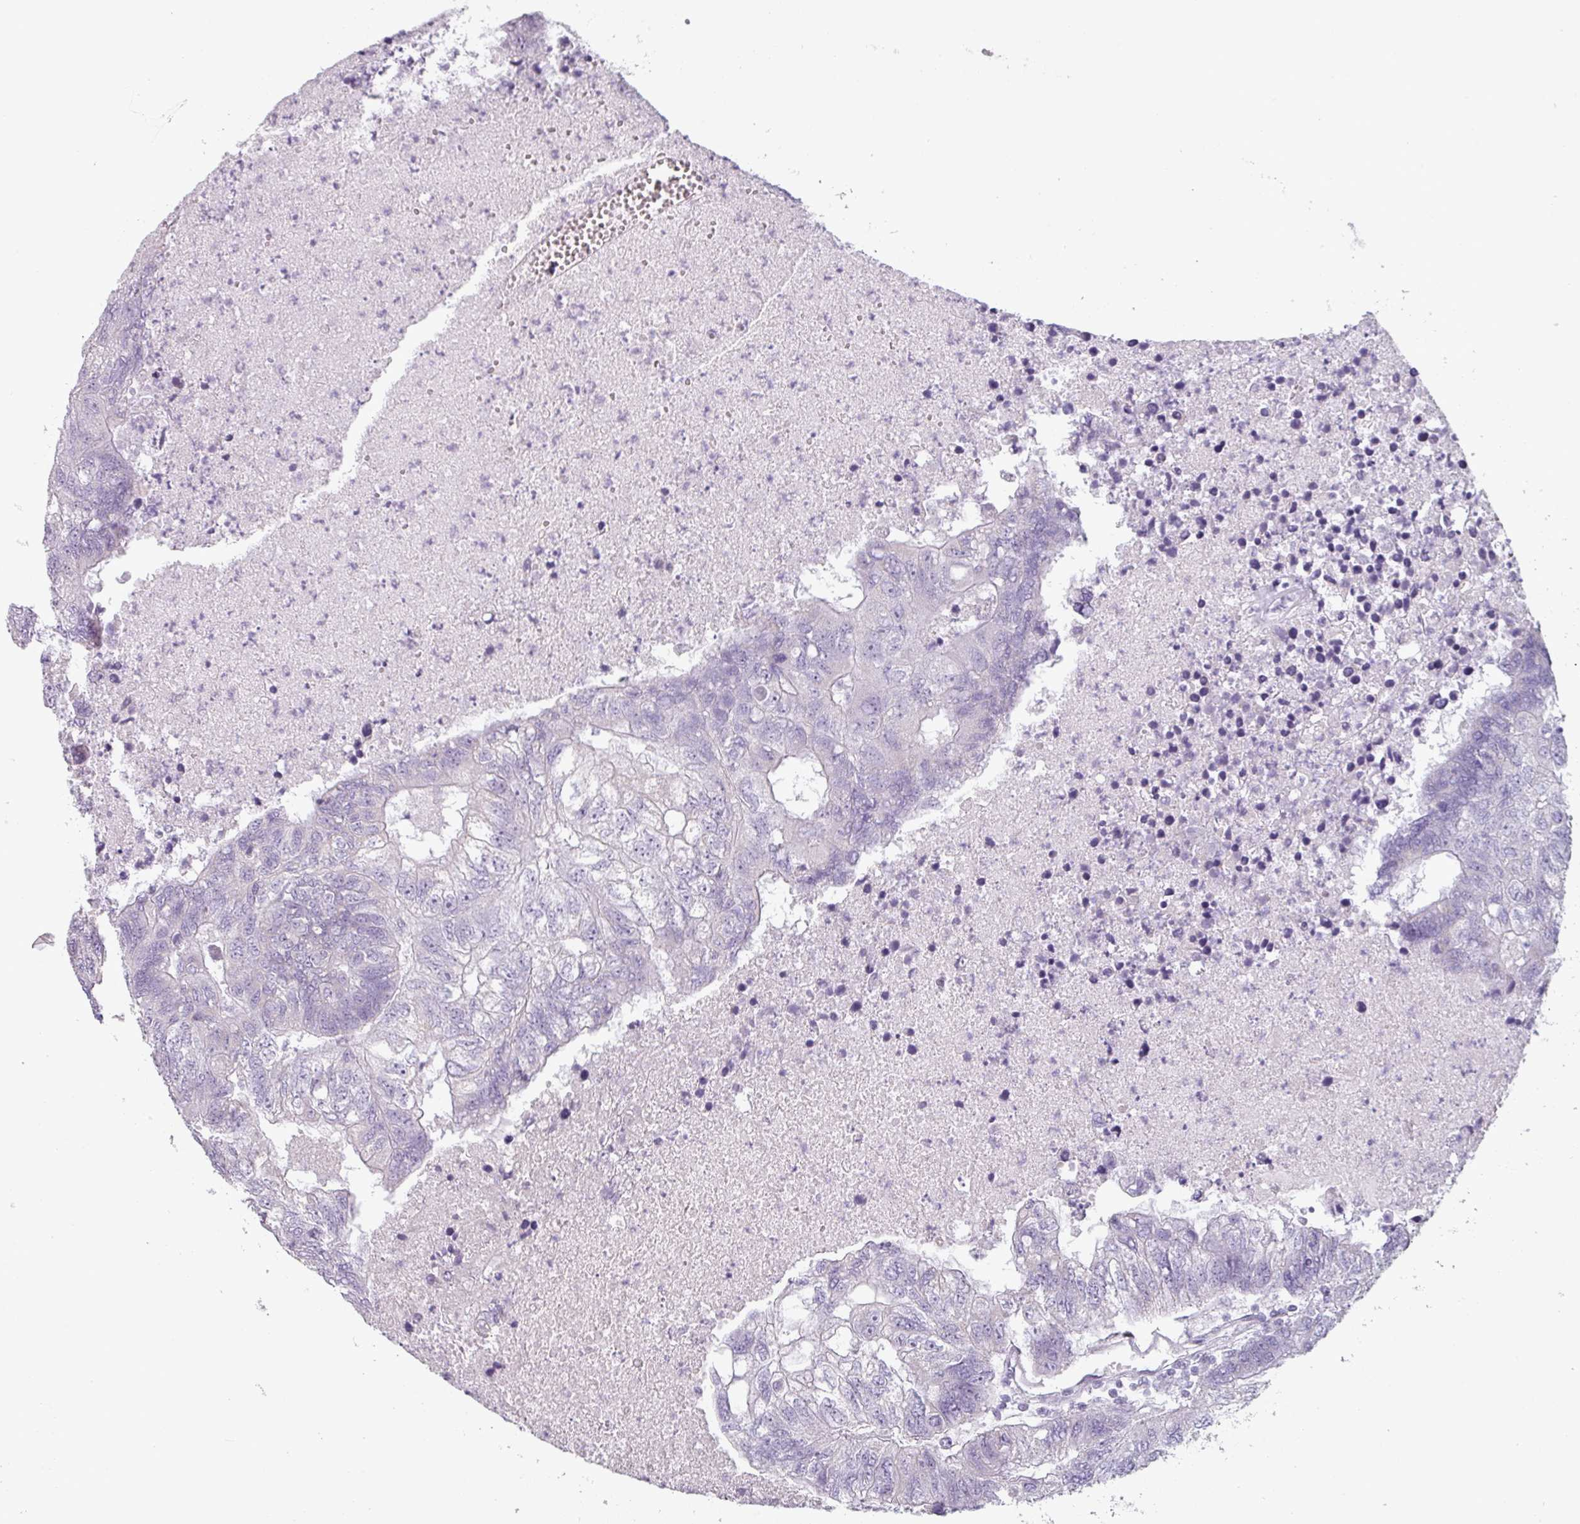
{"staining": {"intensity": "negative", "quantity": "none", "location": "none"}, "tissue": "colorectal cancer", "cell_type": "Tumor cells", "image_type": "cancer", "snomed": [{"axis": "morphology", "description": "Adenocarcinoma, NOS"}, {"axis": "topography", "description": "Colon"}], "caption": "This photomicrograph is of colorectal adenocarcinoma stained with immunohistochemistry to label a protein in brown with the nuclei are counter-stained blue. There is no staining in tumor cells. The staining was performed using DAB to visualize the protein expression in brown, while the nuclei were stained in blue with hematoxylin (Magnification: 20x).", "gene": "SFTPA1", "patient": {"sex": "female", "age": 48}}